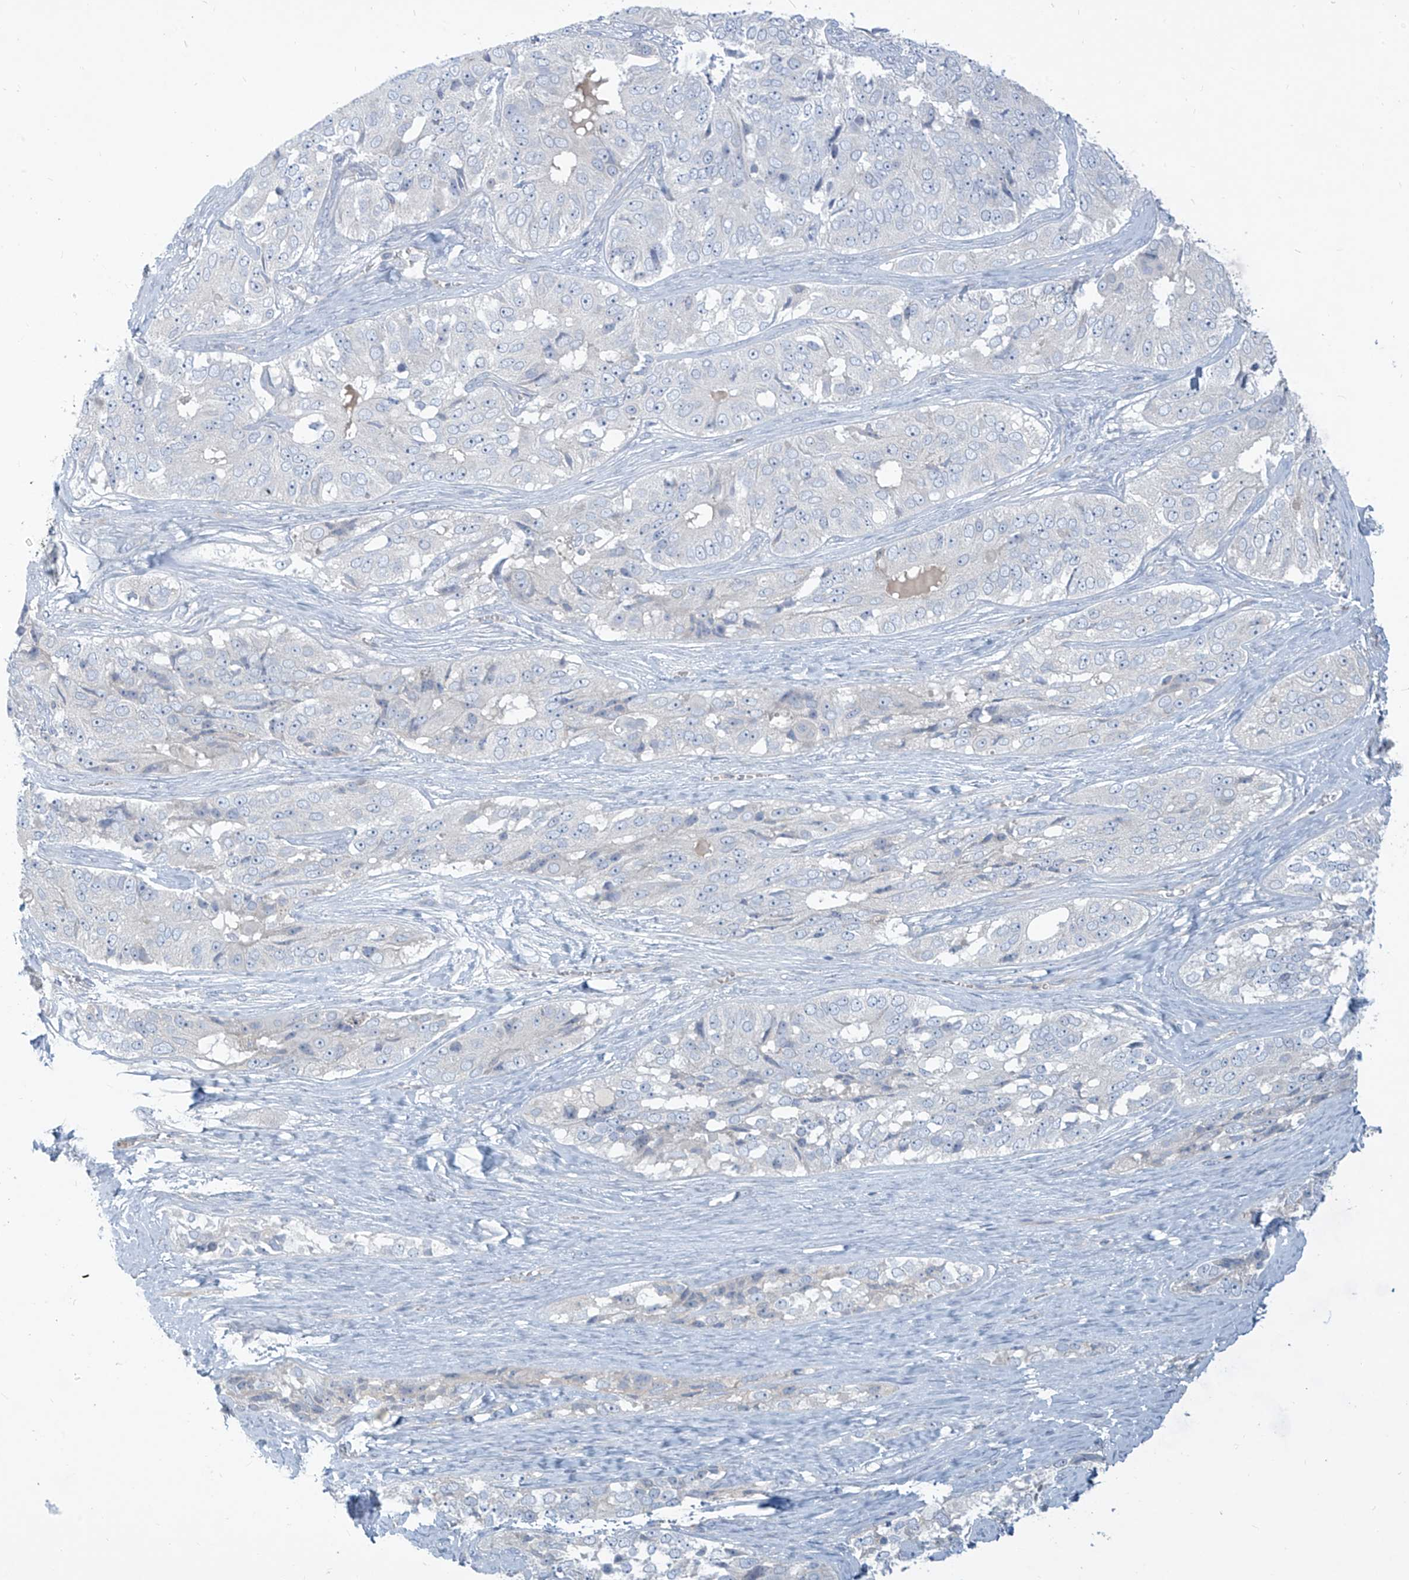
{"staining": {"intensity": "negative", "quantity": "none", "location": "none"}, "tissue": "ovarian cancer", "cell_type": "Tumor cells", "image_type": "cancer", "snomed": [{"axis": "morphology", "description": "Carcinoma, endometroid"}, {"axis": "topography", "description": "Ovary"}], "caption": "Immunohistochemical staining of ovarian cancer shows no significant positivity in tumor cells.", "gene": "DGKQ", "patient": {"sex": "female", "age": 51}}